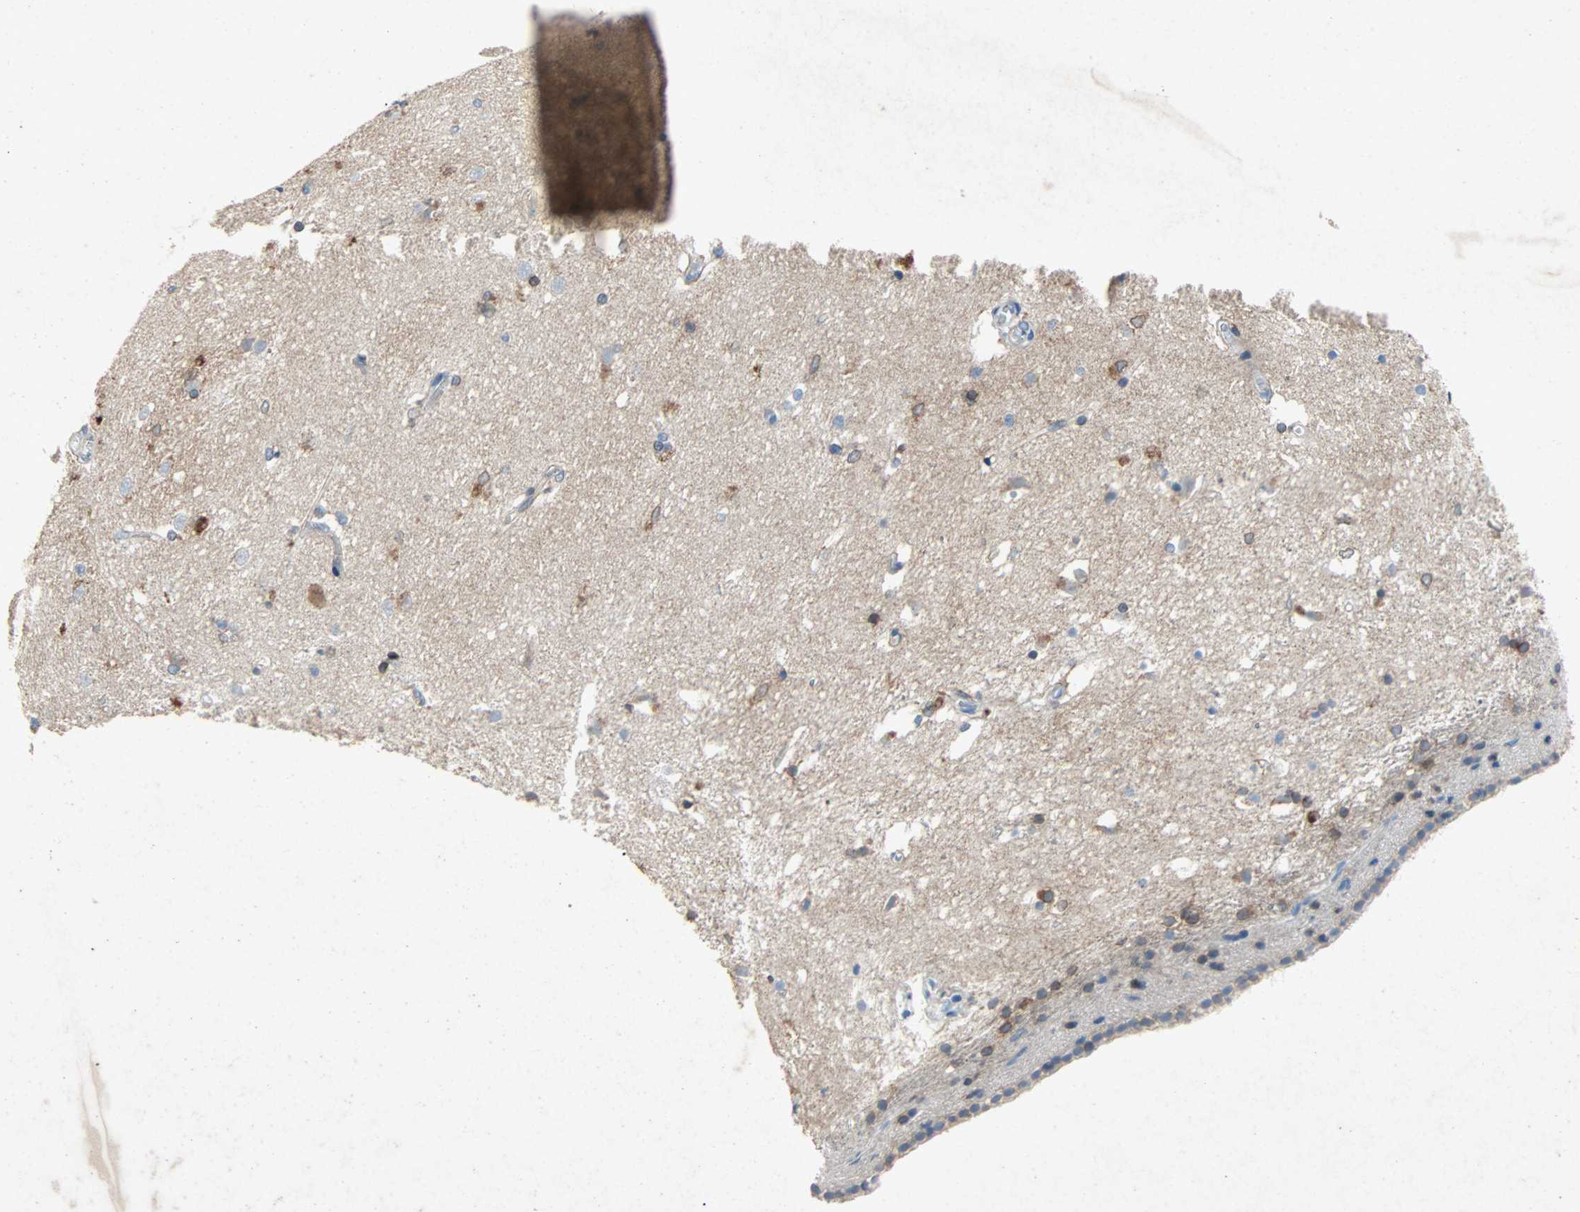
{"staining": {"intensity": "moderate", "quantity": "<25%", "location": "cytoplasmic/membranous"}, "tissue": "caudate", "cell_type": "Glial cells", "image_type": "normal", "snomed": [{"axis": "morphology", "description": "Normal tissue, NOS"}, {"axis": "topography", "description": "Lateral ventricle wall"}], "caption": "Normal caudate was stained to show a protein in brown. There is low levels of moderate cytoplasmic/membranous staining in approximately <25% of glial cells. The staining is performed using DAB brown chromogen to label protein expression. The nuclei are counter-stained blue using hematoxylin.", "gene": "PCDHB2", "patient": {"sex": "female", "age": 19}}